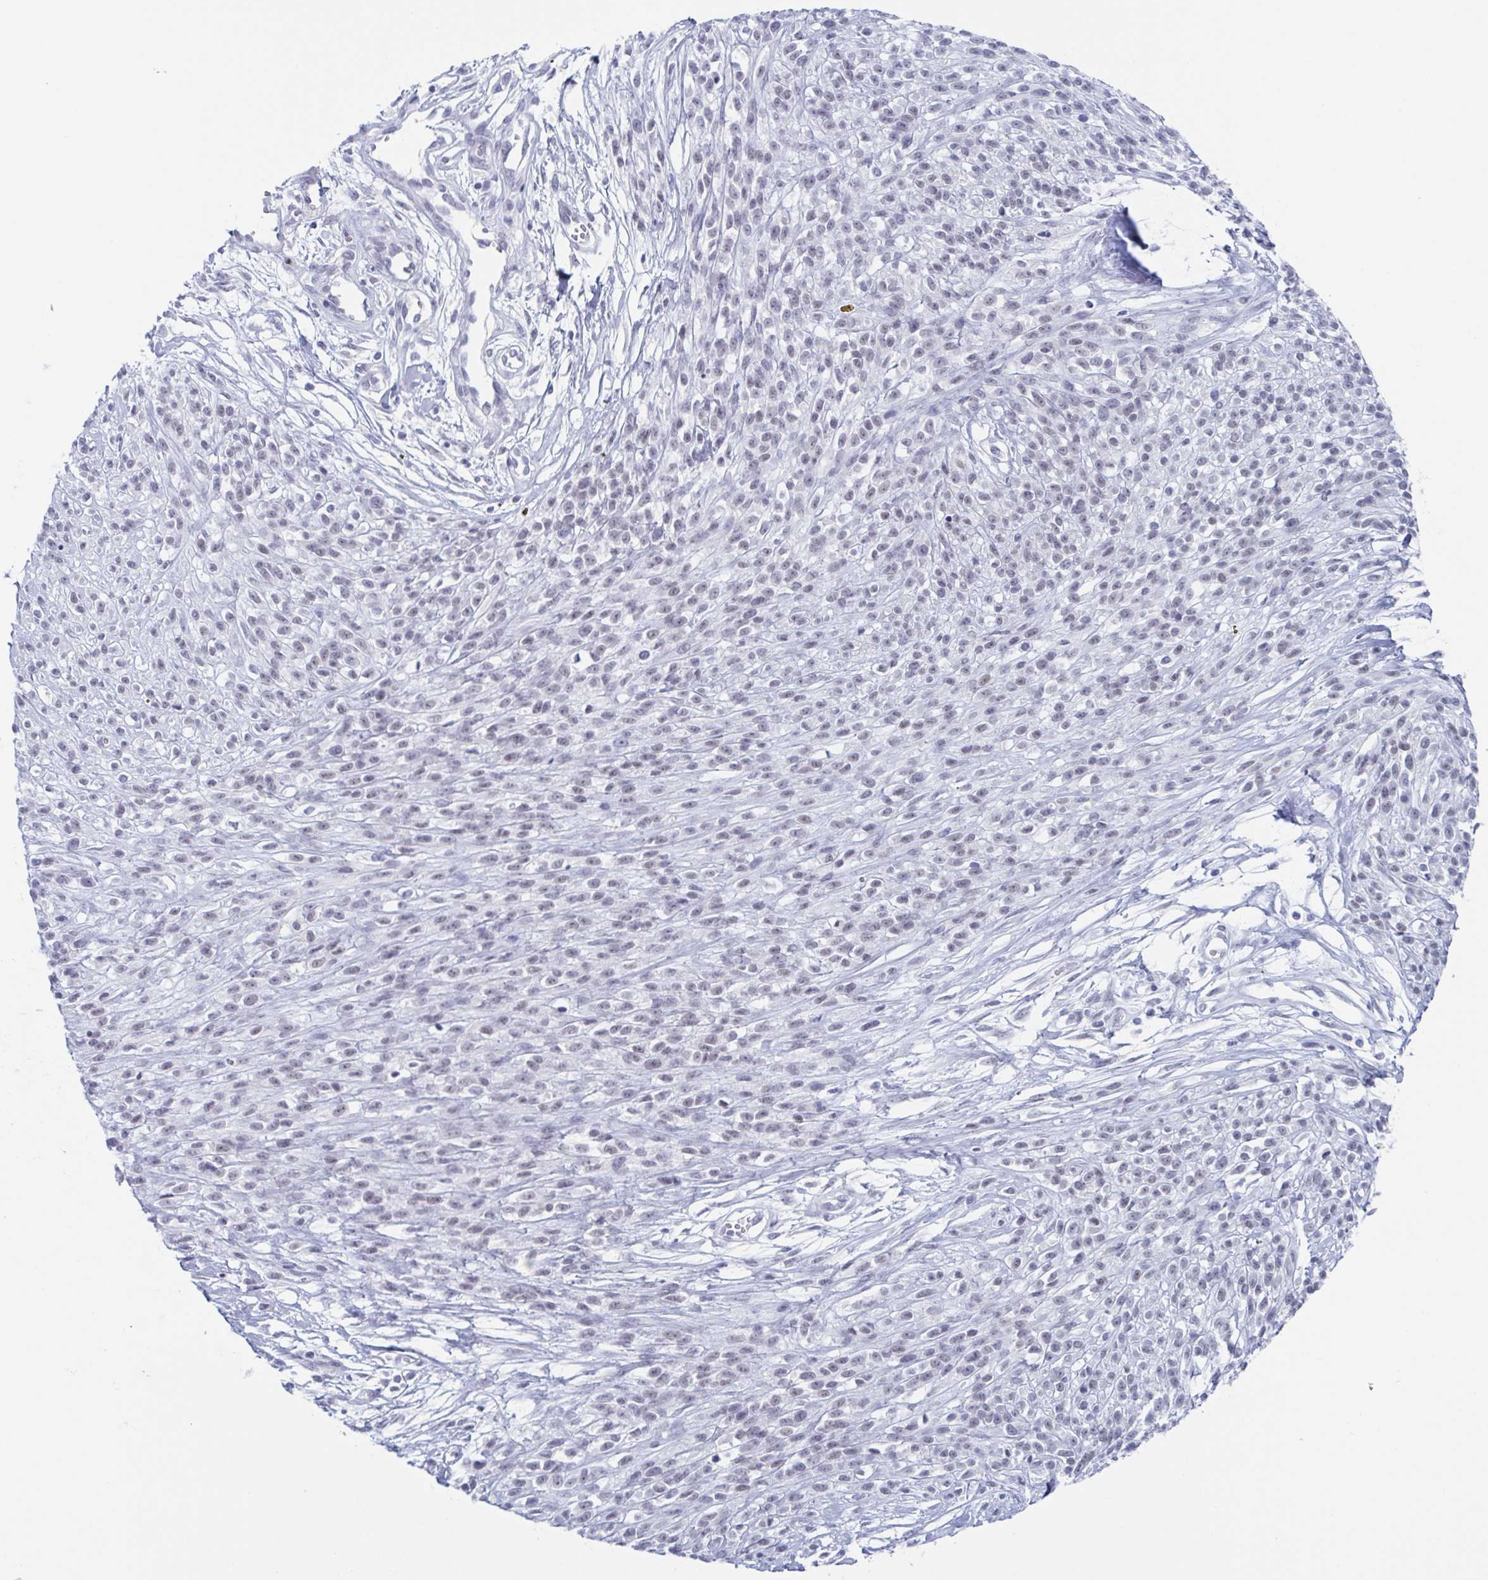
{"staining": {"intensity": "negative", "quantity": "none", "location": "none"}, "tissue": "melanoma", "cell_type": "Tumor cells", "image_type": "cancer", "snomed": [{"axis": "morphology", "description": "Malignant melanoma, NOS"}, {"axis": "topography", "description": "Skin"}, {"axis": "topography", "description": "Skin of trunk"}], "caption": "This is an IHC image of melanoma. There is no positivity in tumor cells.", "gene": "ZFP64", "patient": {"sex": "male", "age": 74}}